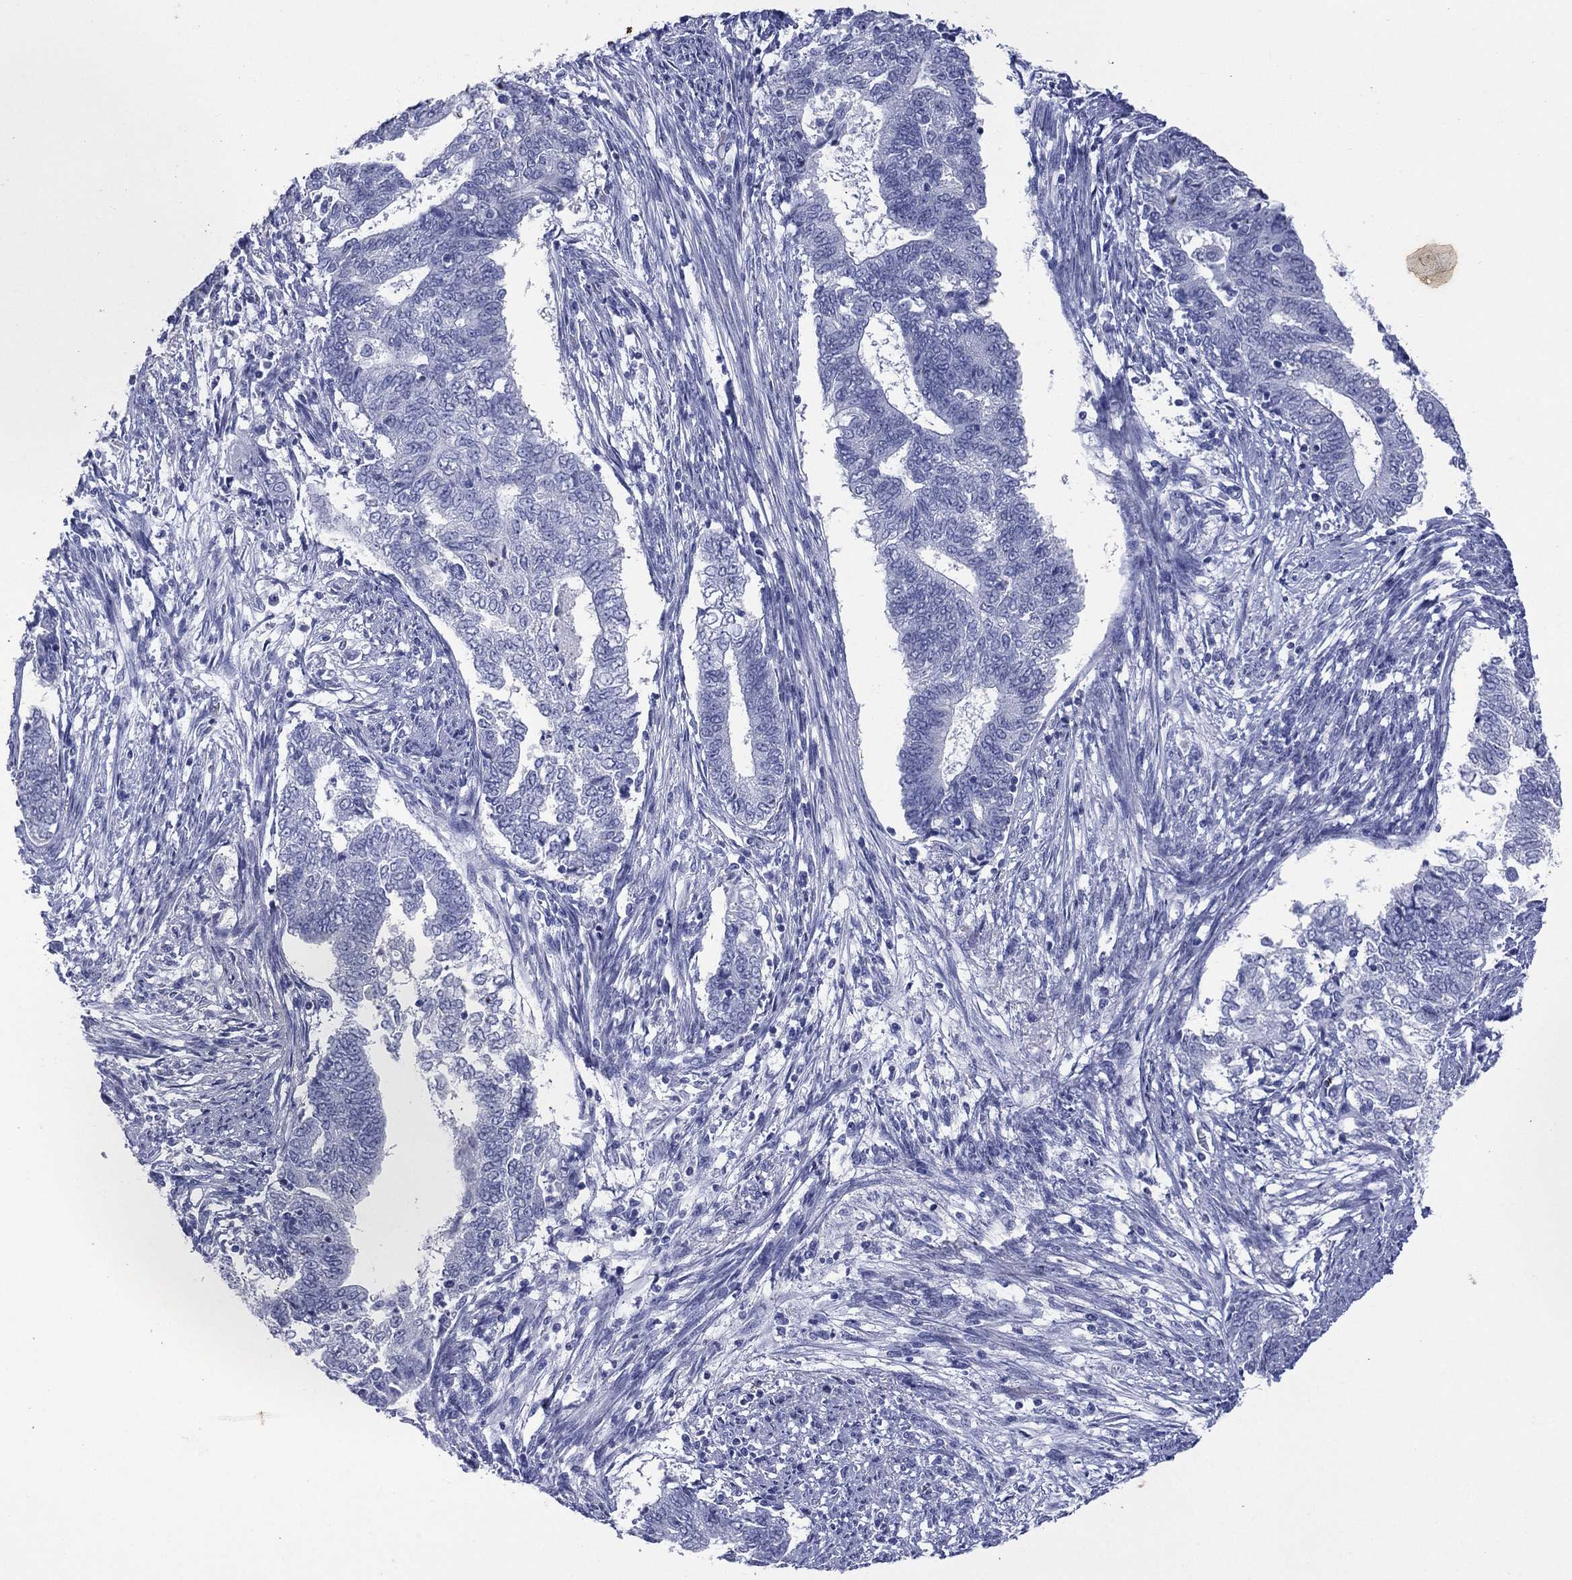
{"staining": {"intensity": "negative", "quantity": "none", "location": "none"}, "tissue": "endometrial cancer", "cell_type": "Tumor cells", "image_type": "cancer", "snomed": [{"axis": "morphology", "description": "Adenocarcinoma, NOS"}, {"axis": "topography", "description": "Endometrium"}], "caption": "This is an IHC histopathology image of adenocarcinoma (endometrial). There is no expression in tumor cells.", "gene": "DSG1", "patient": {"sex": "female", "age": 65}}